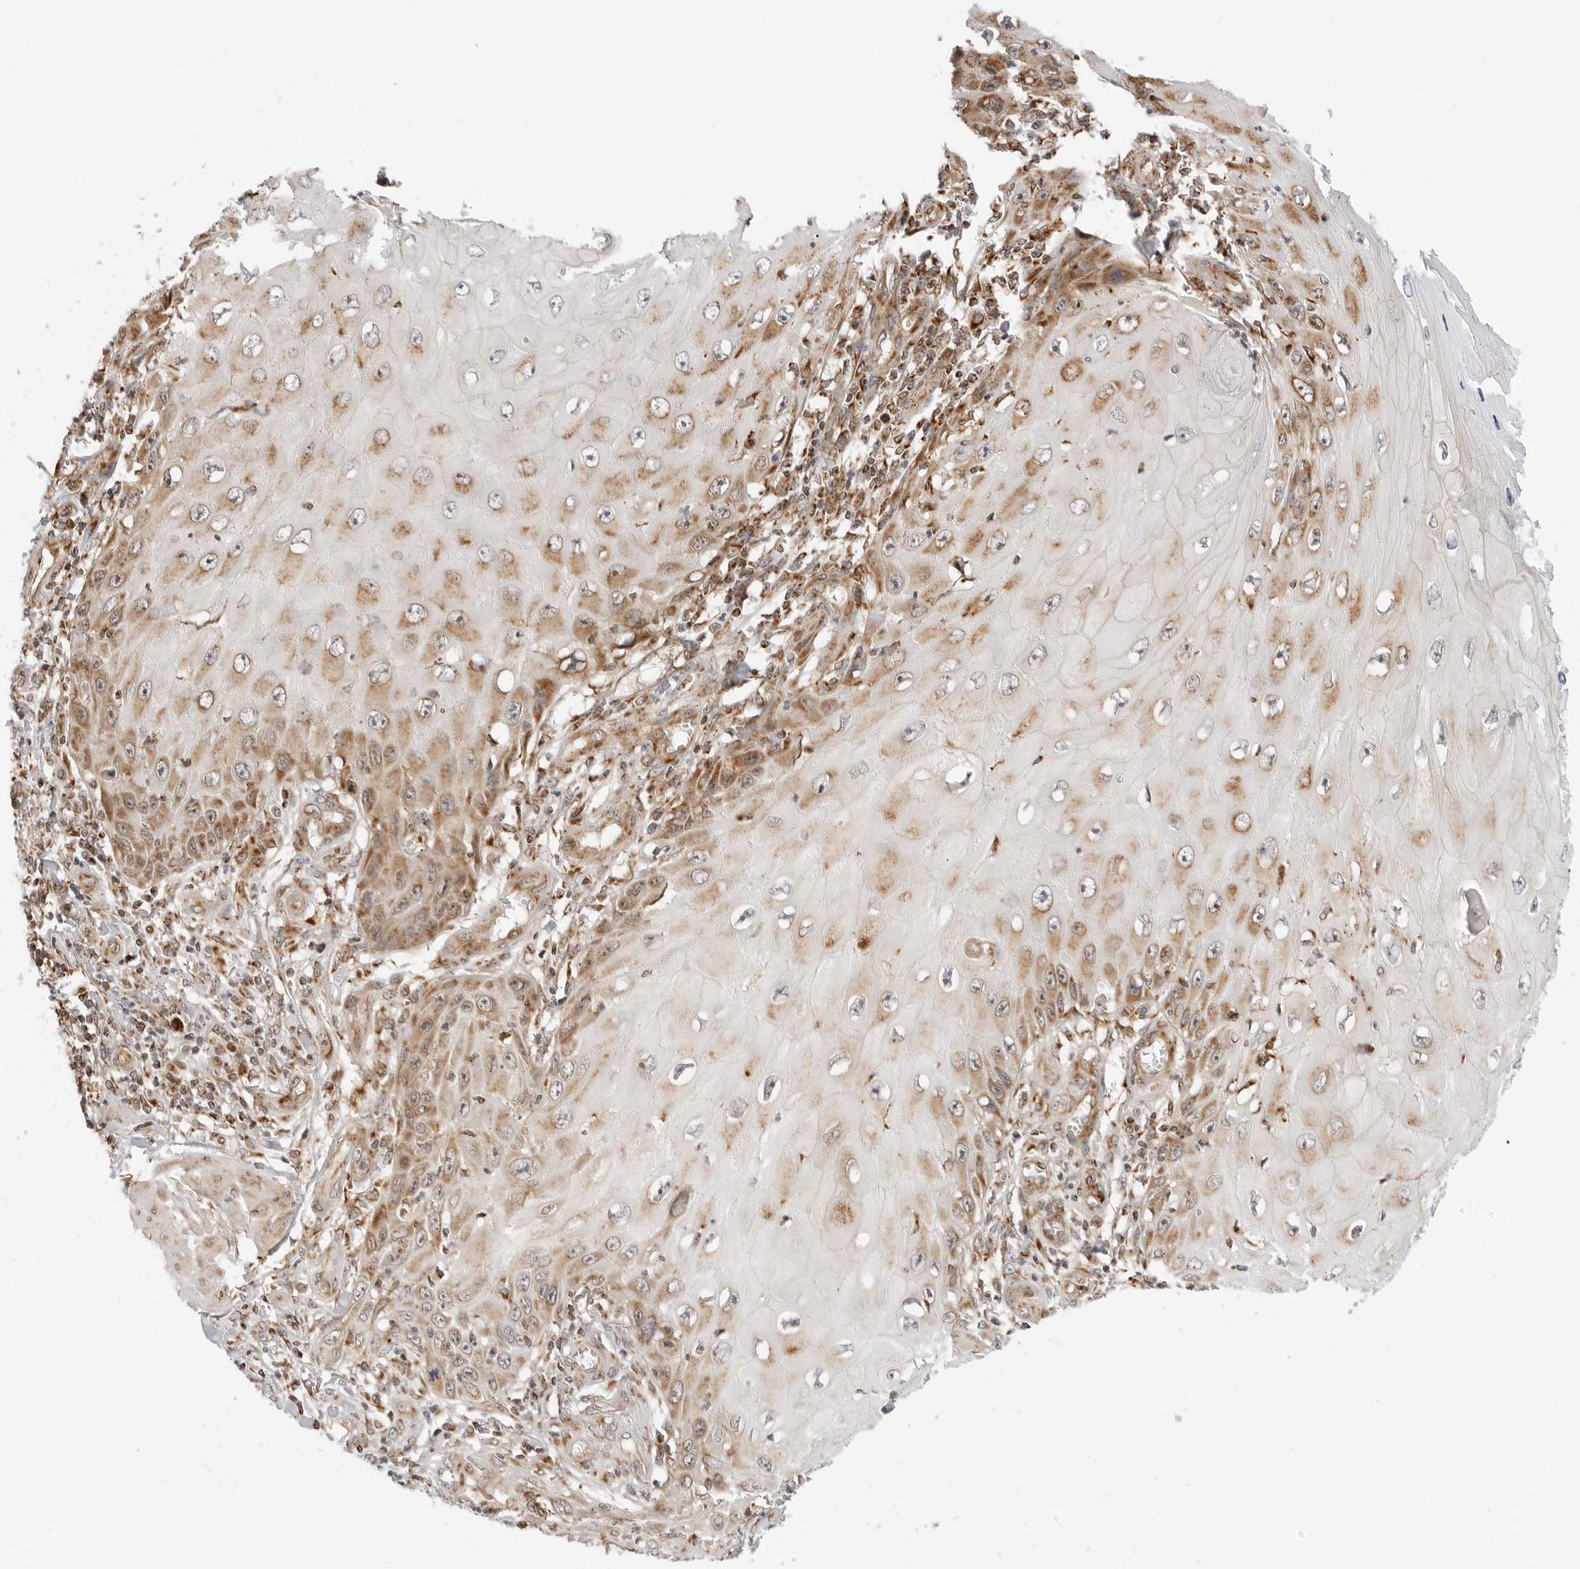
{"staining": {"intensity": "moderate", "quantity": ">75%", "location": "cytoplasmic/membranous"}, "tissue": "skin cancer", "cell_type": "Tumor cells", "image_type": "cancer", "snomed": [{"axis": "morphology", "description": "Squamous cell carcinoma, NOS"}, {"axis": "topography", "description": "Skin"}], "caption": "Immunohistochemical staining of human skin cancer (squamous cell carcinoma) displays medium levels of moderate cytoplasmic/membranous protein positivity in about >75% of tumor cells.", "gene": "POLR3GL", "patient": {"sex": "female", "age": 73}}